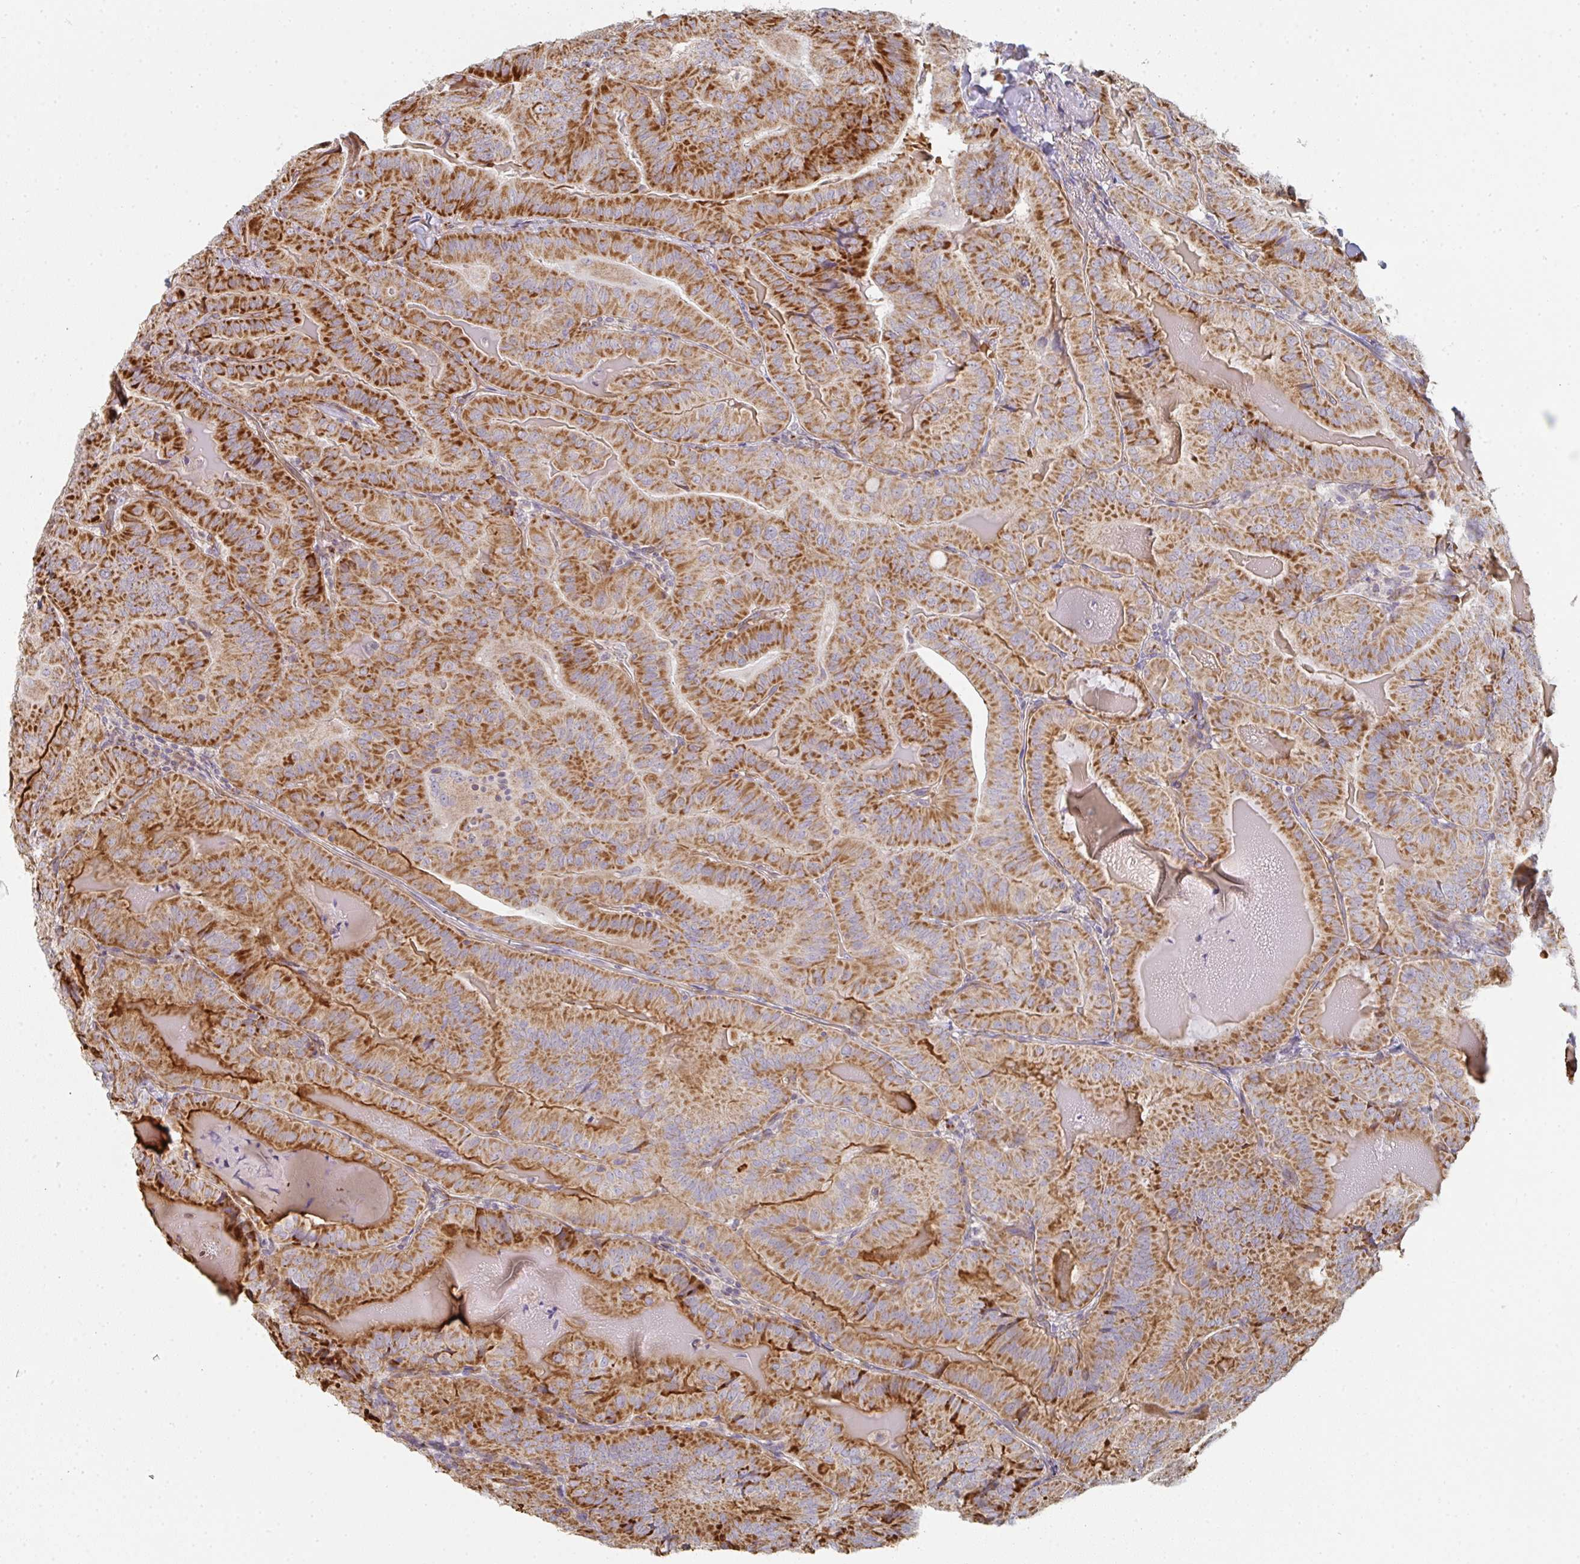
{"staining": {"intensity": "strong", "quantity": ">75%", "location": "cytoplasmic/membranous"}, "tissue": "thyroid cancer", "cell_type": "Tumor cells", "image_type": "cancer", "snomed": [{"axis": "morphology", "description": "Papillary adenocarcinoma, NOS"}, {"axis": "topography", "description": "Thyroid gland"}], "caption": "Thyroid cancer (papillary adenocarcinoma) stained with DAB immunohistochemistry demonstrates high levels of strong cytoplasmic/membranous staining in approximately >75% of tumor cells. The staining was performed using DAB (3,3'-diaminobenzidine) to visualize the protein expression in brown, while the nuclei were stained in blue with hematoxylin (Magnification: 20x).", "gene": "ZNF526", "patient": {"sex": "female", "age": 68}}